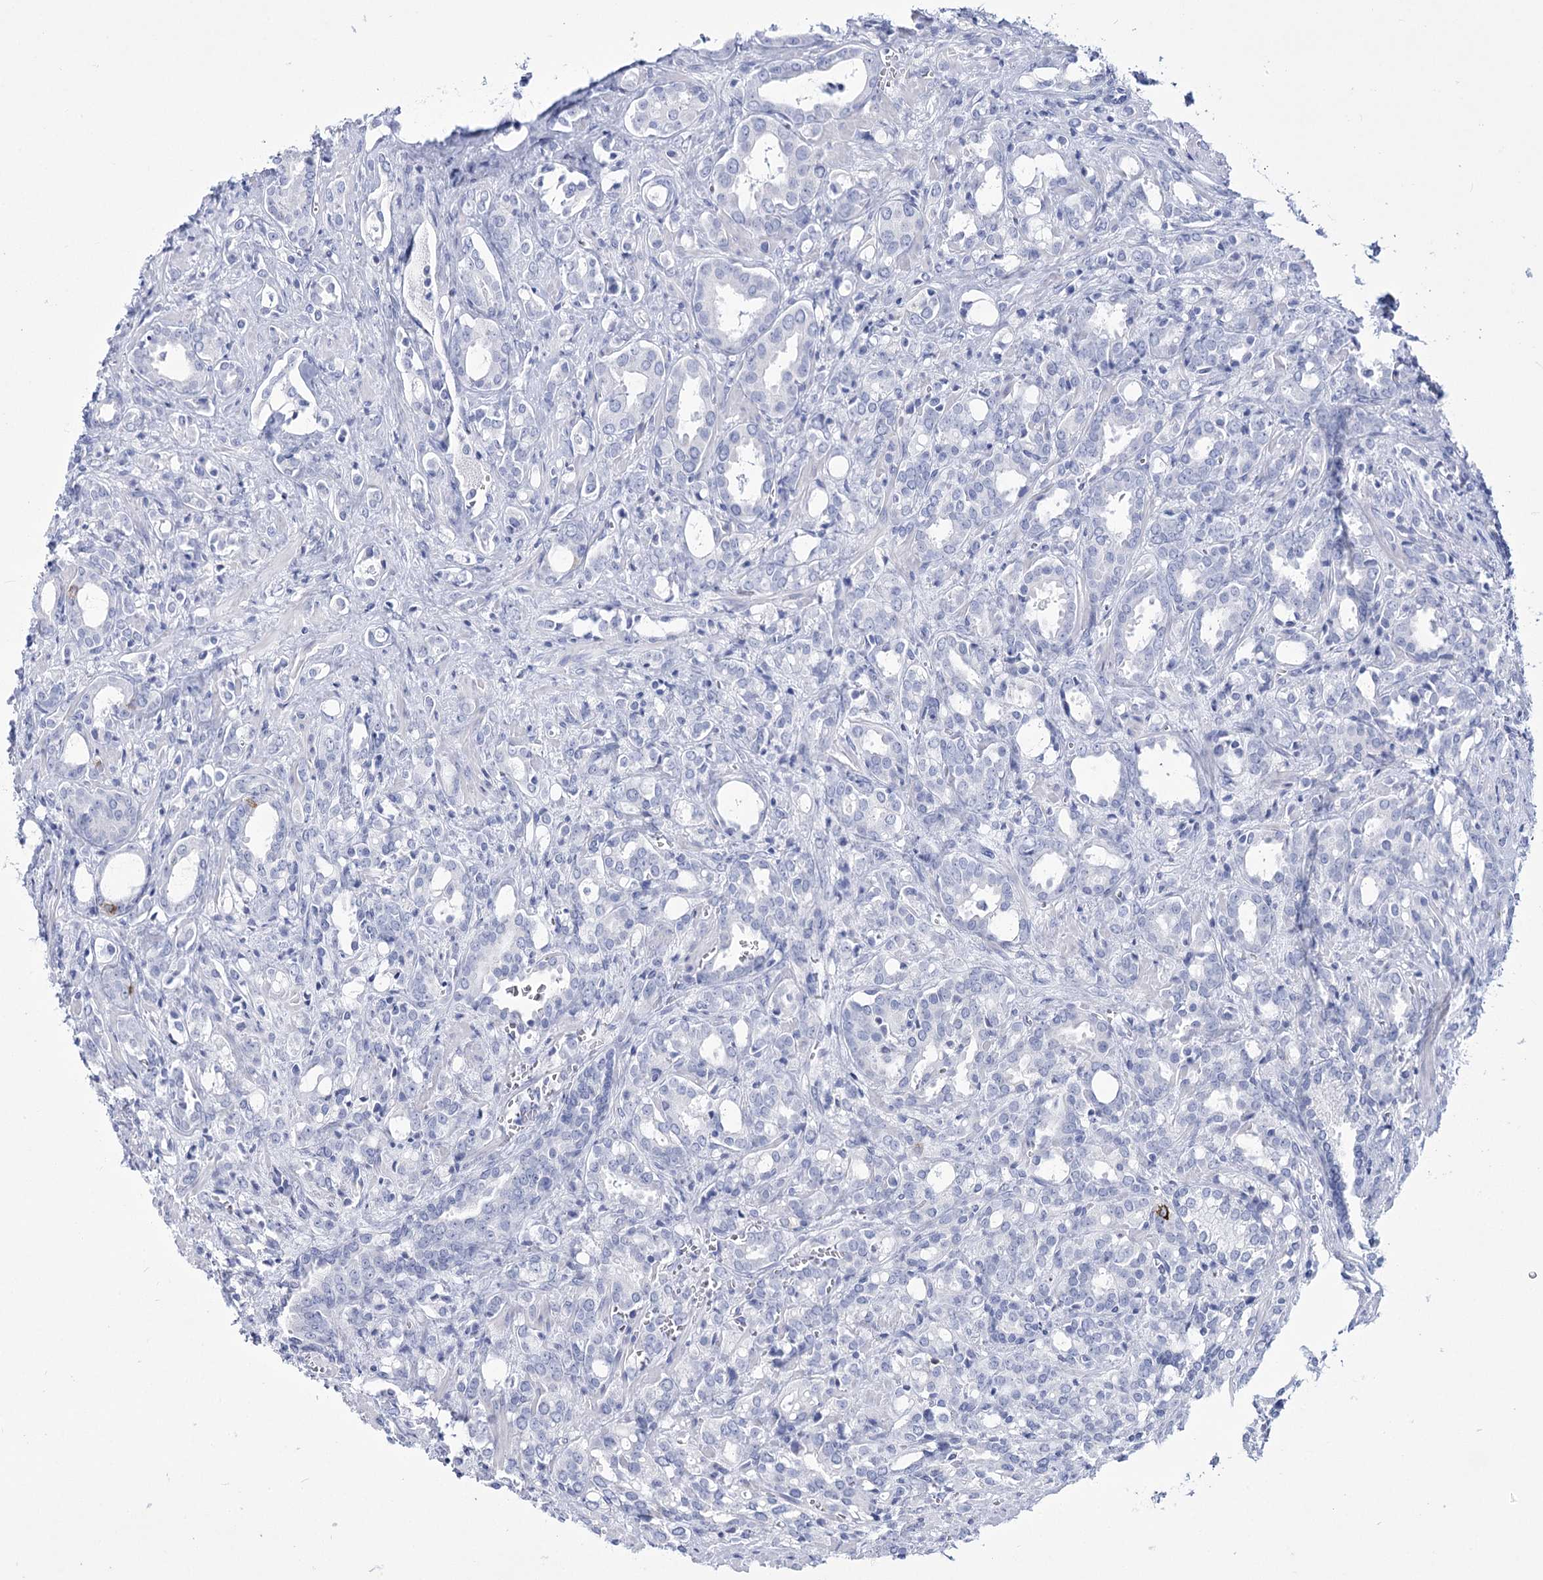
{"staining": {"intensity": "moderate", "quantity": "<25%", "location": "cytoplasmic/membranous"}, "tissue": "prostate cancer", "cell_type": "Tumor cells", "image_type": "cancer", "snomed": [{"axis": "morphology", "description": "Adenocarcinoma, High grade"}, {"axis": "topography", "description": "Prostate"}], "caption": "Immunohistochemistry photomicrograph of prostate cancer (high-grade adenocarcinoma) stained for a protein (brown), which displays low levels of moderate cytoplasmic/membranous expression in approximately <25% of tumor cells.", "gene": "RNF186", "patient": {"sex": "male", "age": 72}}